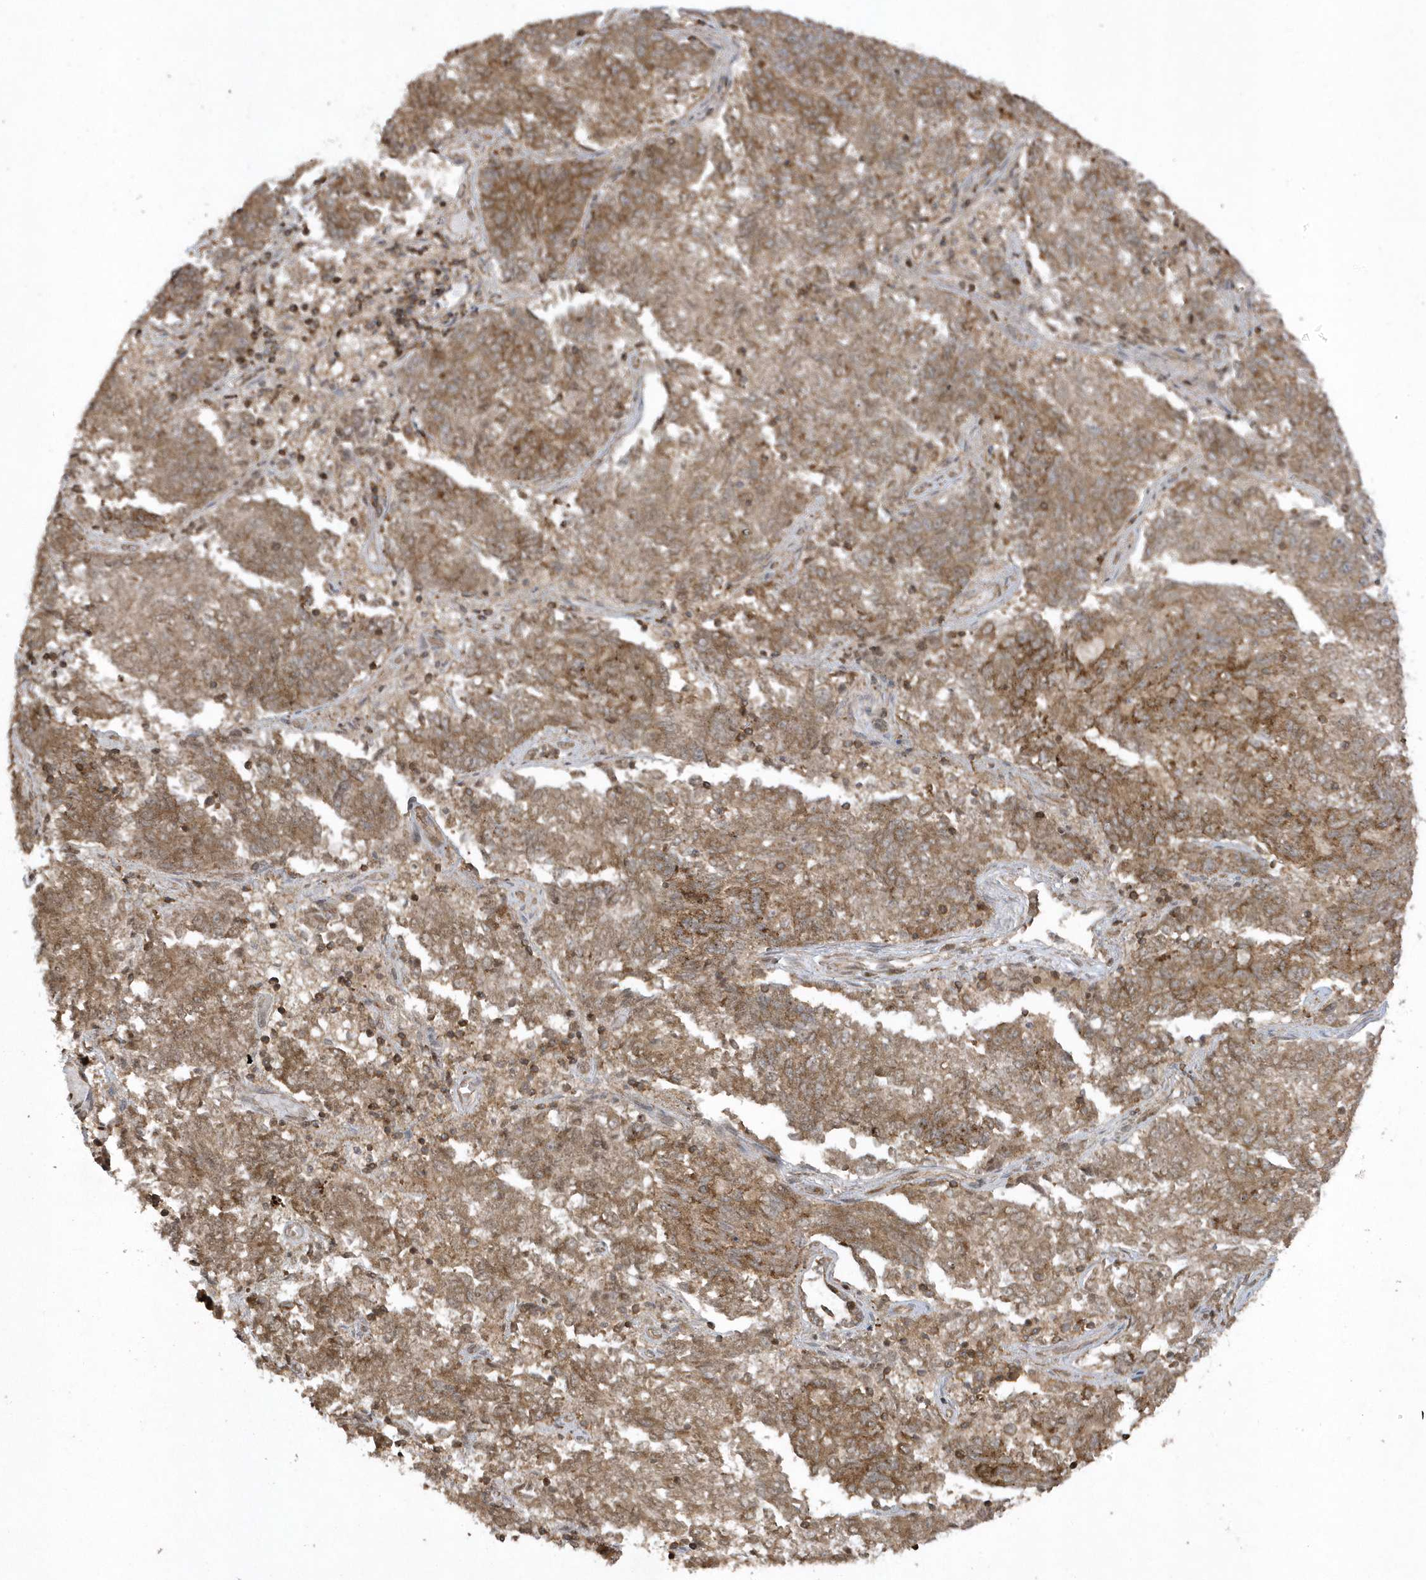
{"staining": {"intensity": "moderate", "quantity": ">75%", "location": "cytoplasmic/membranous"}, "tissue": "endometrial cancer", "cell_type": "Tumor cells", "image_type": "cancer", "snomed": [{"axis": "morphology", "description": "Adenocarcinoma, NOS"}, {"axis": "topography", "description": "Endometrium"}], "caption": "Protein staining of endometrial cancer tissue reveals moderate cytoplasmic/membranous expression in about >75% of tumor cells.", "gene": "STAMBP", "patient": {"sex": "female", "age": 80}}